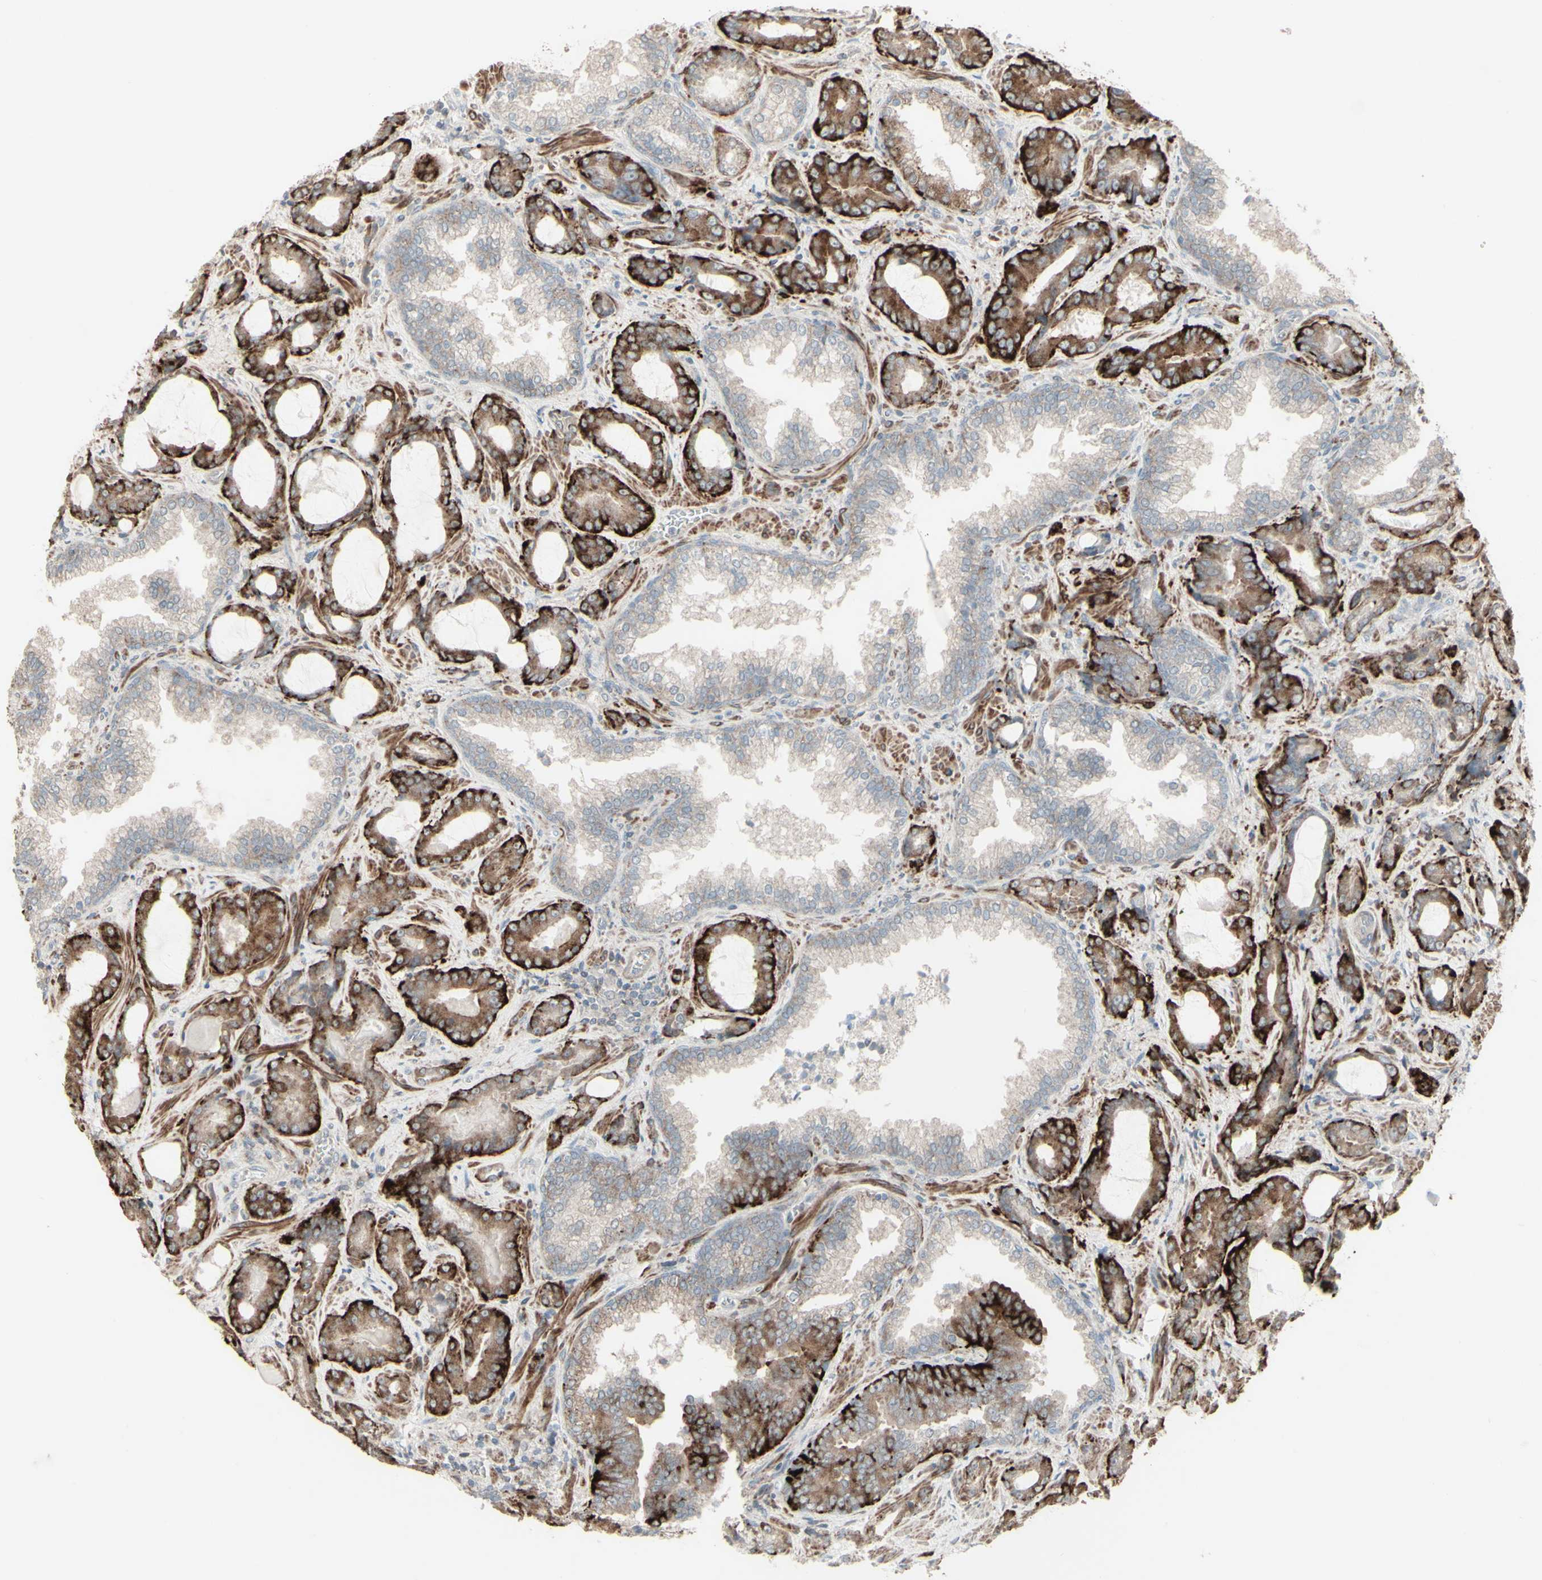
{"staining": {"intensity": "moderate", "quantity": ">75%", "location": "cytoplasmic/membranous"}, "tissue": "prostate cancer", "cell_type": "Tumor cells", "image_type": "cancer", "snomed": [{"axis": "morphology", "description": "Adenocarcinoma, Low grade"}, {"axis": "topography", "description": "Prostate"}], "caption": "About >75% of tumor cells in low-grade adenocarcinoma (prostate) reveal moderate cytoplasmic/membranous protein positivity as visualized by brown immunohistochemical staining.", "gene": "GMNN", "patient": {"sex": "male", "age": 60}}